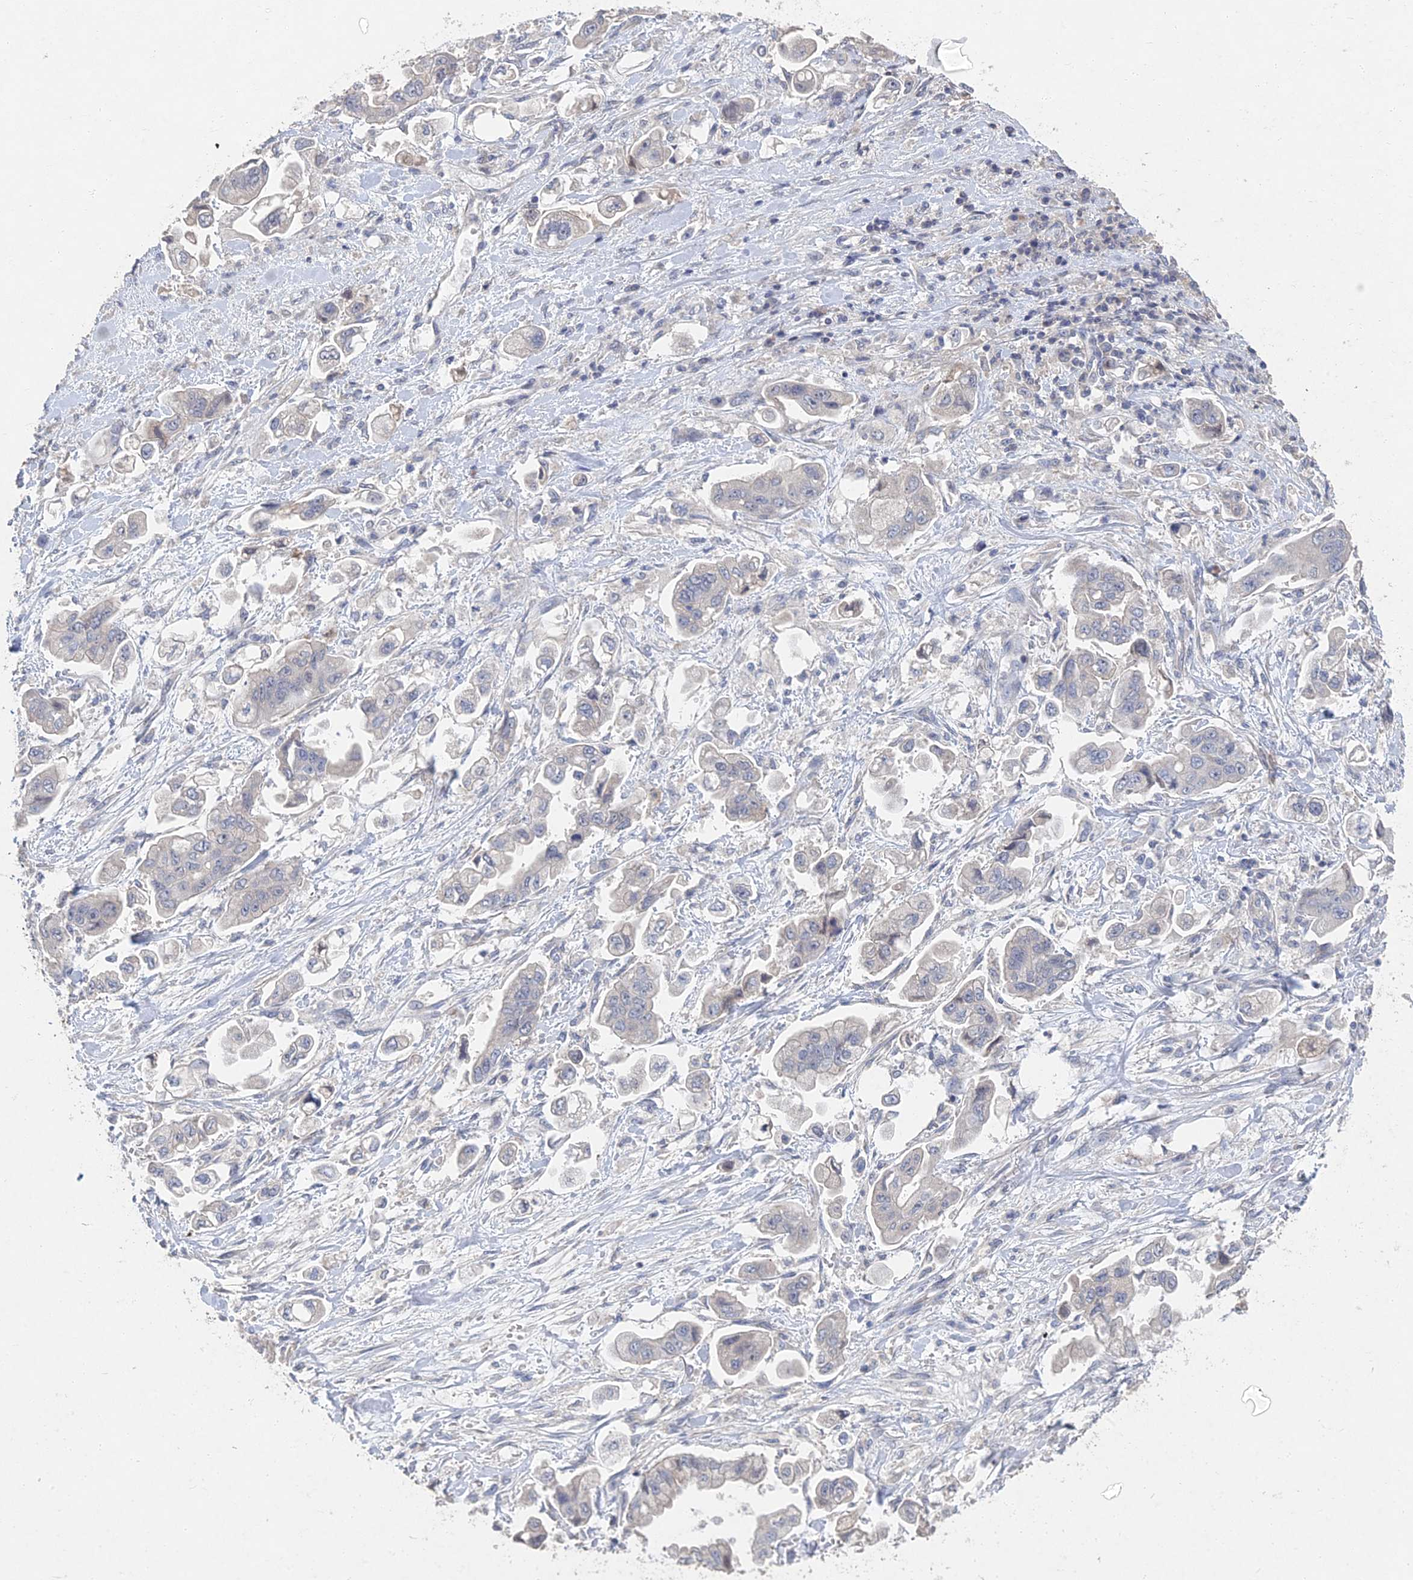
{"staining": {"intensity": "negative", "quantity": "none", "location": "none"}, "tissue": "stomach cancer", "cell_type": "Tumor cells", "image_type": "cancer", "snomed": [{"axis": "morphology", "description": "Adenocarcinoma, NOS"}, {"axis": "topography", "description": "Stomach"}], "caption": "A high-resolution histopathology image shows immunohistochemistry (IHC) staining of stomach cancer (adenocarcinoma), which demonstrates no significant expression in tumor cells. (Immunohistochemistry (ihc), brightfield microscopy, high magnification).", "gene": "GNA15", "patient": {"sex": "male", "age": 62}}